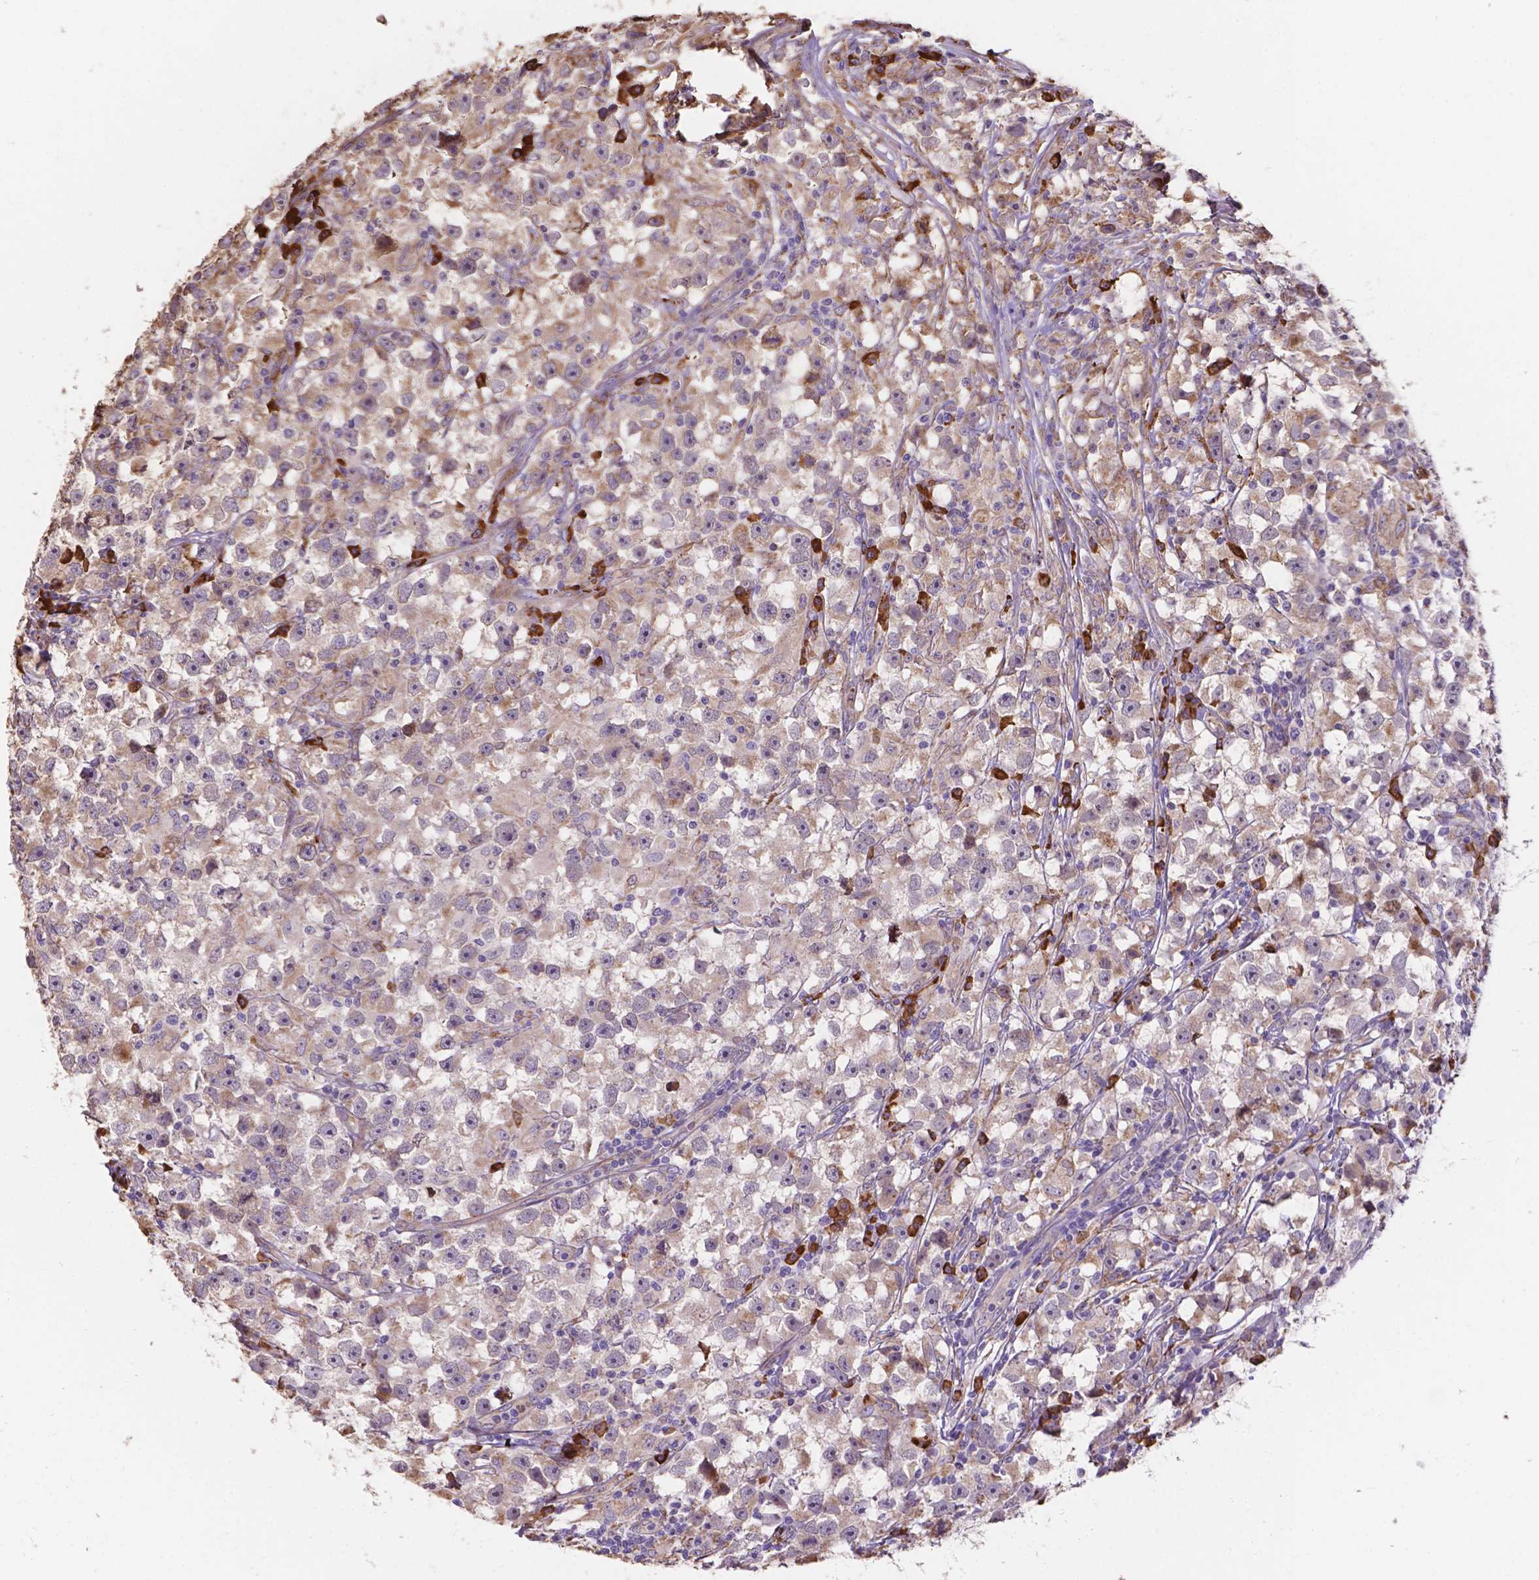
{"staining": {"intensity": "weak", "quantity": "<25%", "location": "cytoplasmic/membranous"}, "tissue": "testis cancer", "cell_type": "Tumor cells", "image_type": "cancer", "snomed": [{"axis": "morphology", "description": "Seminoma, NOS"}, {"axis": "topography", "description": "Testis"}], "caption": "Testis cancer was stained to show a protein in brown. There is no significant positivity in tumor cells.", "gene": "IPO11", "patient": {"sex": "male", "age": 33}}